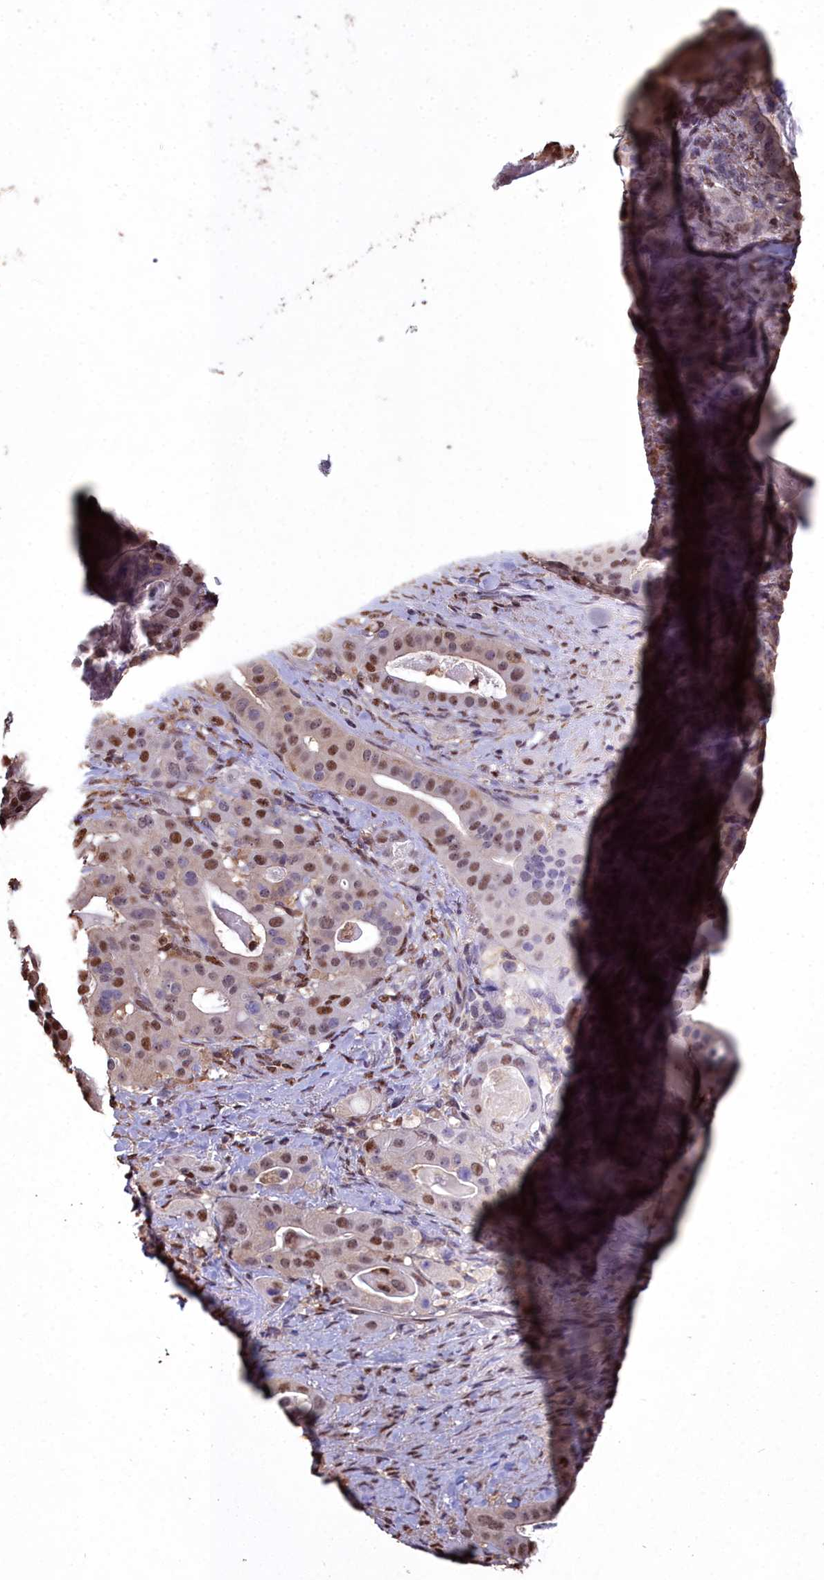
{"staining": {"intensity": "moderate", "quantity": "25%-75%", "location": "nuclear"}, "tissue": "stomach cancer", "cell_type": "Tumor cells", "image_type": "cancer", "snomed": [{"axis": "morphology", "description": "Adenocarcinoma, NOS"}, {"axis": "topography", "description": "Stomach"}], "caption": "IHC photomicrograph of human adenocarcinoma (stomach) stained for a protein (brown), which demonstrates medium levels of moderate nuclear positivity in approximately 25%-75% of tumor cells.", "gene": "GAPDH", "patient": {"sex": "male", "age": 48}}